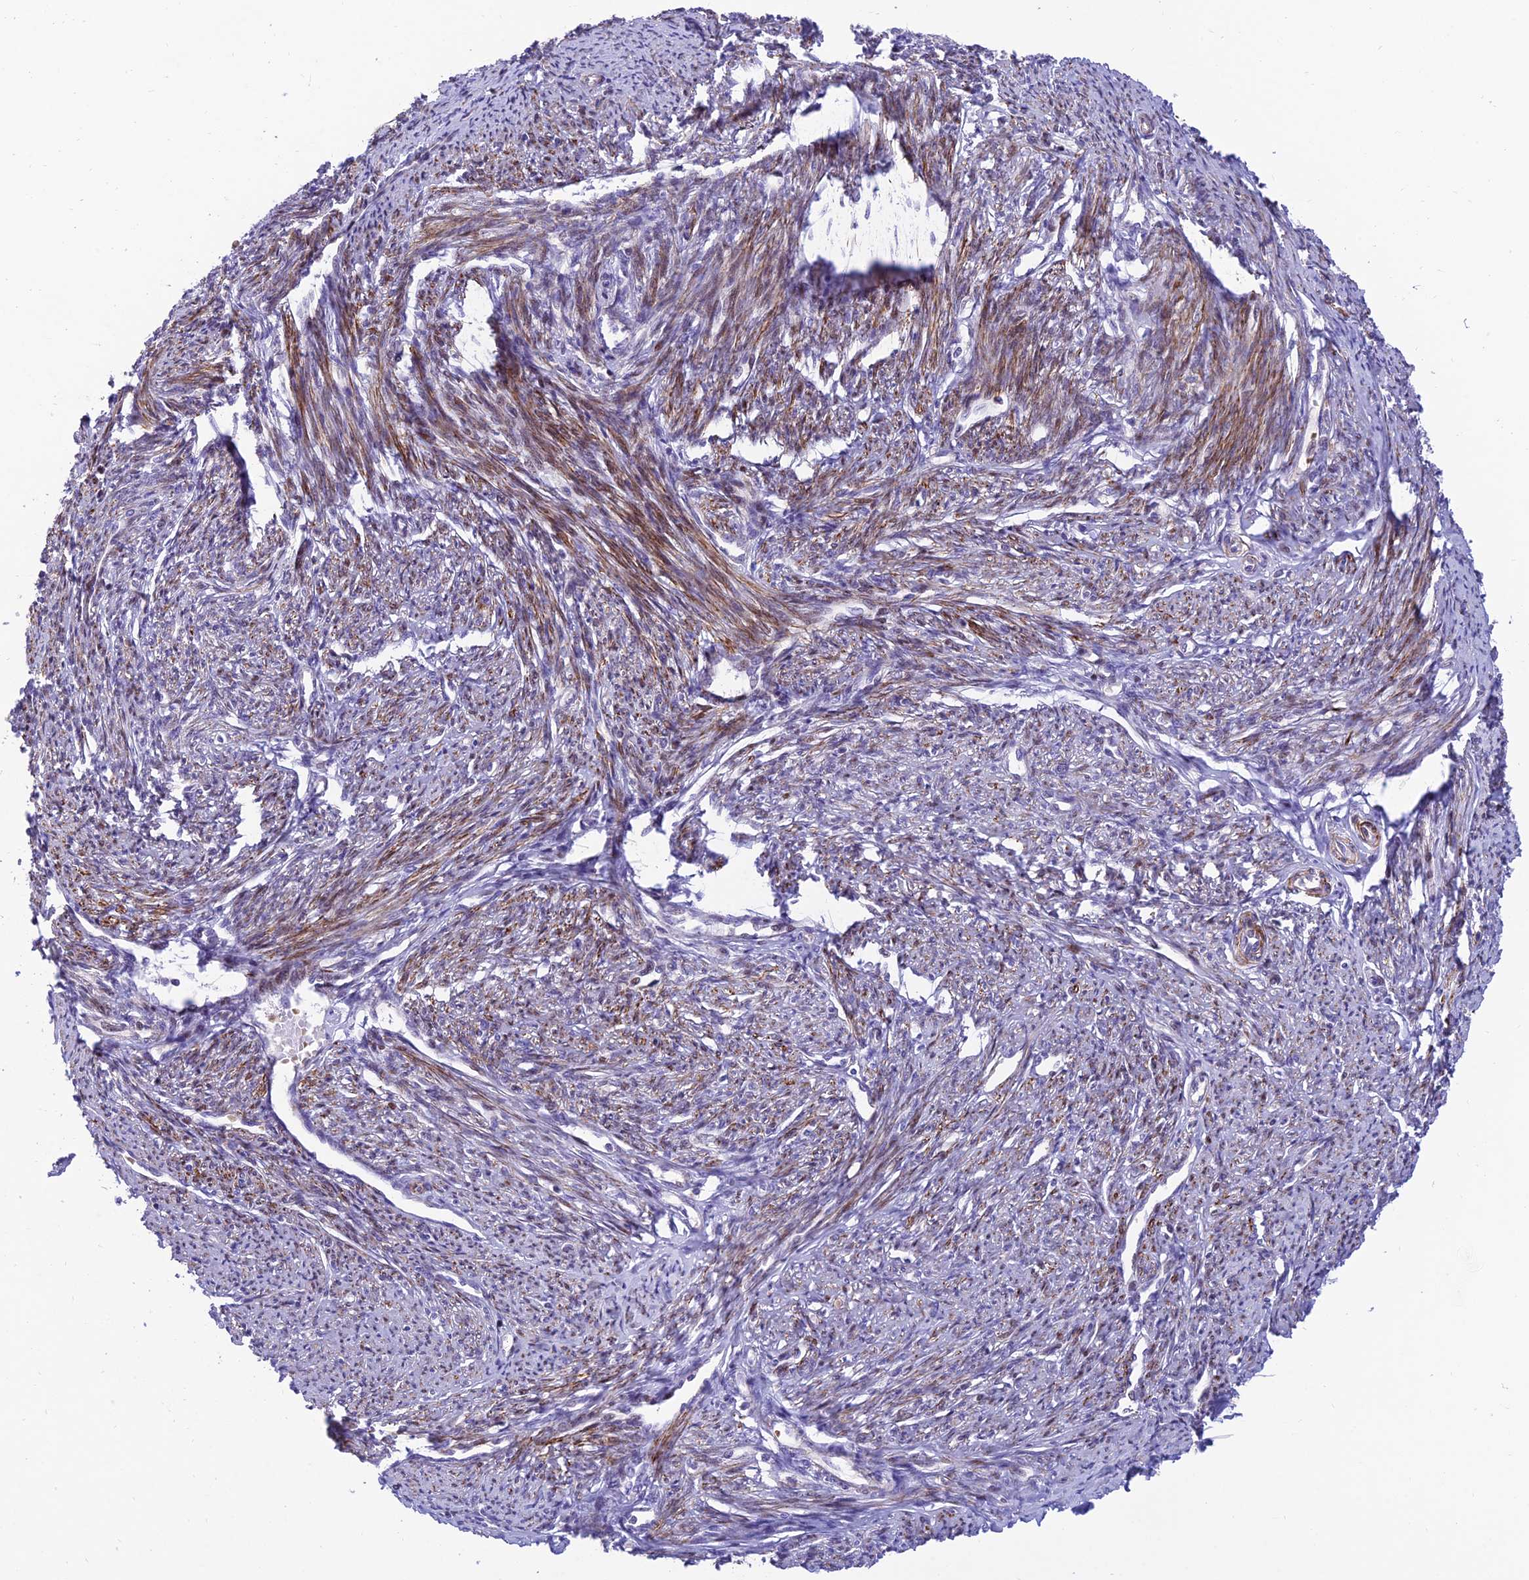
{"staining": {"intensity": "strong", "quantity": "25%-75%", "location": "cytoplasmic/membranous"}, "tissue": "smooth muscle", "cell_type": "Smooth muscle cells", "image_type": "normal", "snomed": [{"axis": "morphology", "description": "Normal tissue, NOS"}, {"axis": "topography", "description": "Smooth muscle"}, {"axis": "topography", "description": "Uterus"}], "caption": "Immunohistochemical staining of normal smooth muscle exhibits high levels of strong cytoplasmic/membranous expression in about 25%-75% of smooth muscle cells.", "gene": "KBTBD7", "patient": {"sex": "female", "age": 59}}